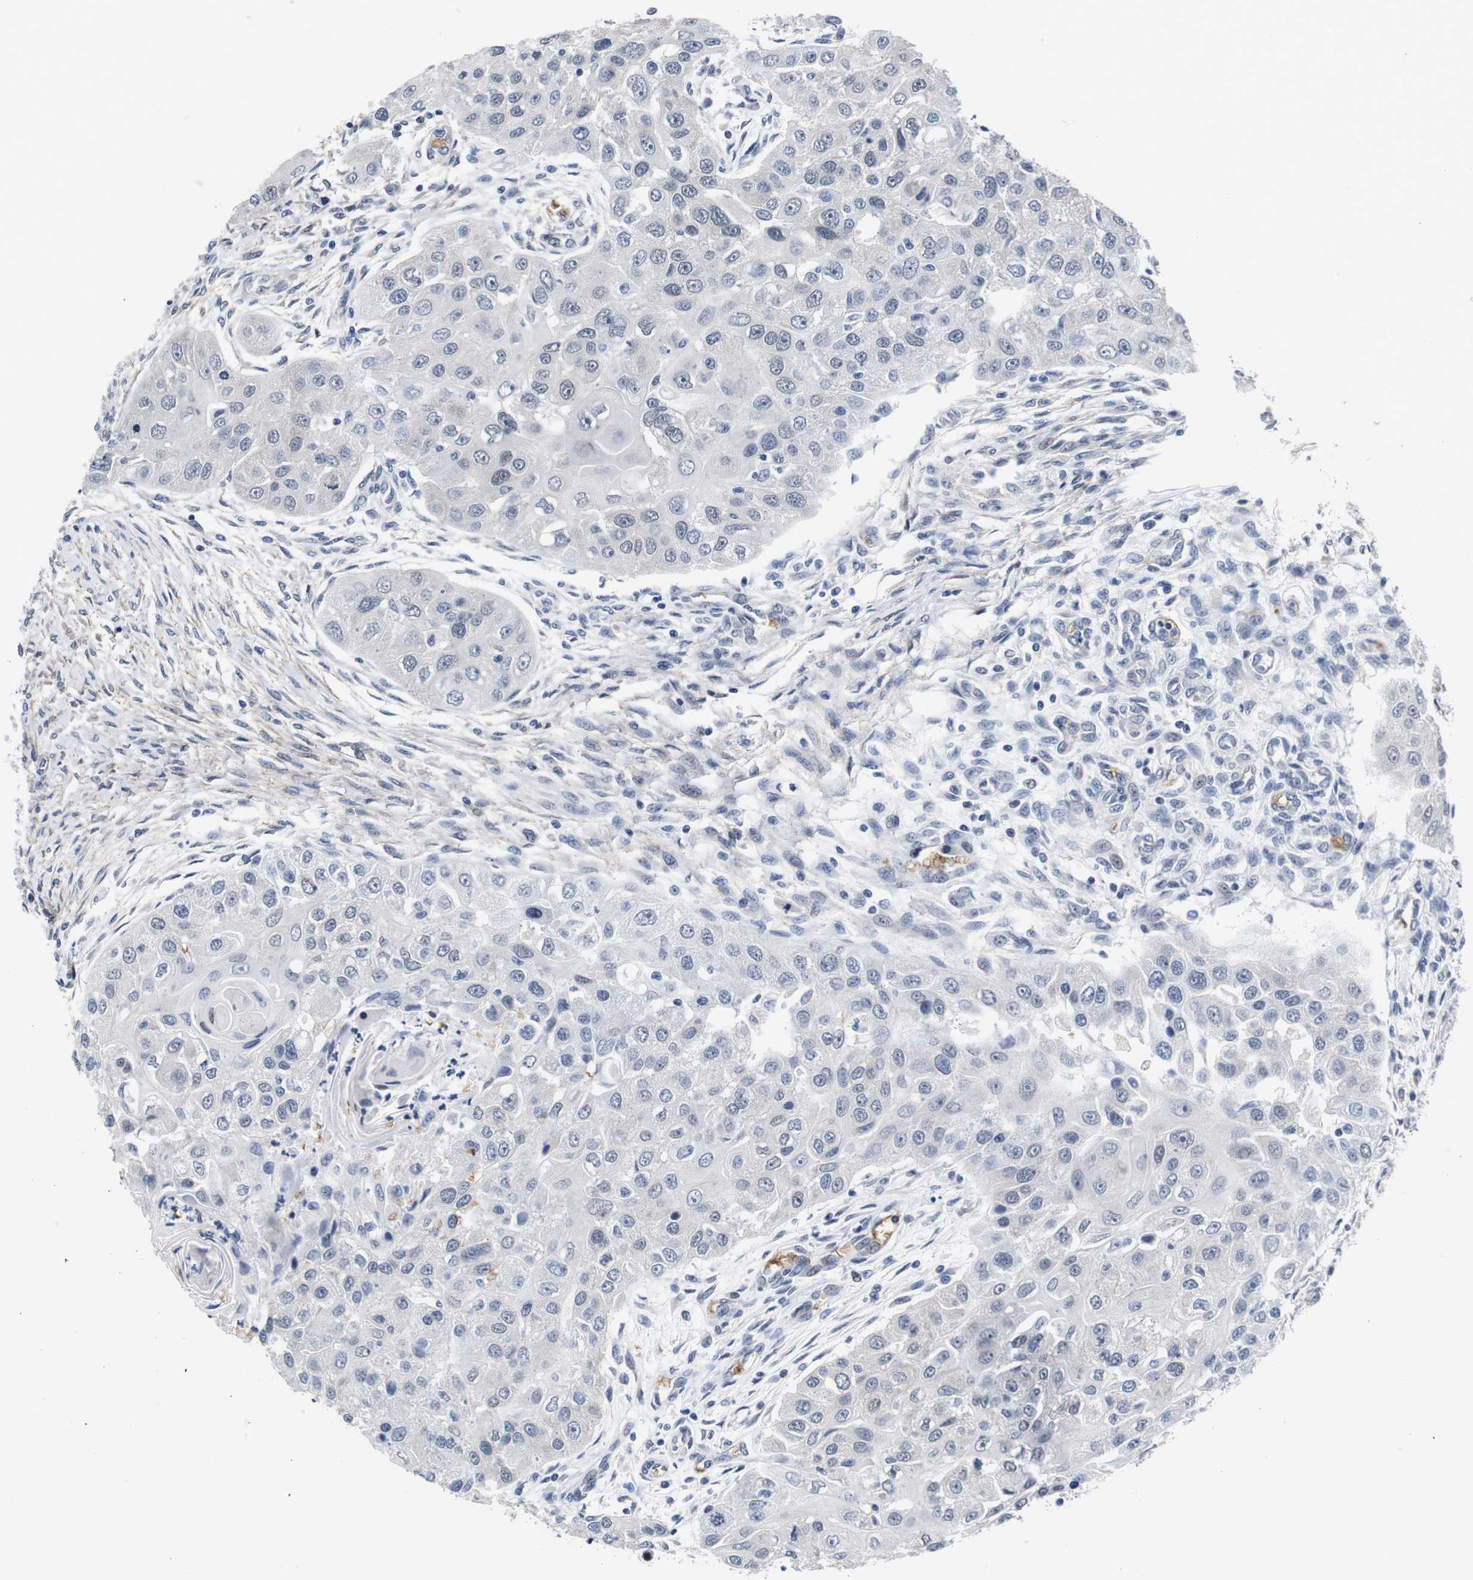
{"staining": {"intensity": "negative", "quantity": "none", "location": "none"}, "tissue": "head and neck cancer", "cell_type": "Tumor cells", "image_type": "cancer", "snomed": [{"axis": "morphology", "description": "Normal tissue, NOS"}, {"axis": "morphology", "description": "Squamous cell carcinoma, NOS"}, {"axis": "topography", "description": "Skeletal muscle"}, {"axis": "topography", "description": "Head-Neck"}], "caption": "High power microscopy histopathology image of an immunohistochemistry (IHC) micrograph of head and neck squamous cell carcinoma, revealing no significant positivity in tumor cells. (DAB immunohistochemistry visualized using brightfield microscopy, high magnification).", "gene": "SOCS3", "patient": {"sex": "male", "age": 51}}